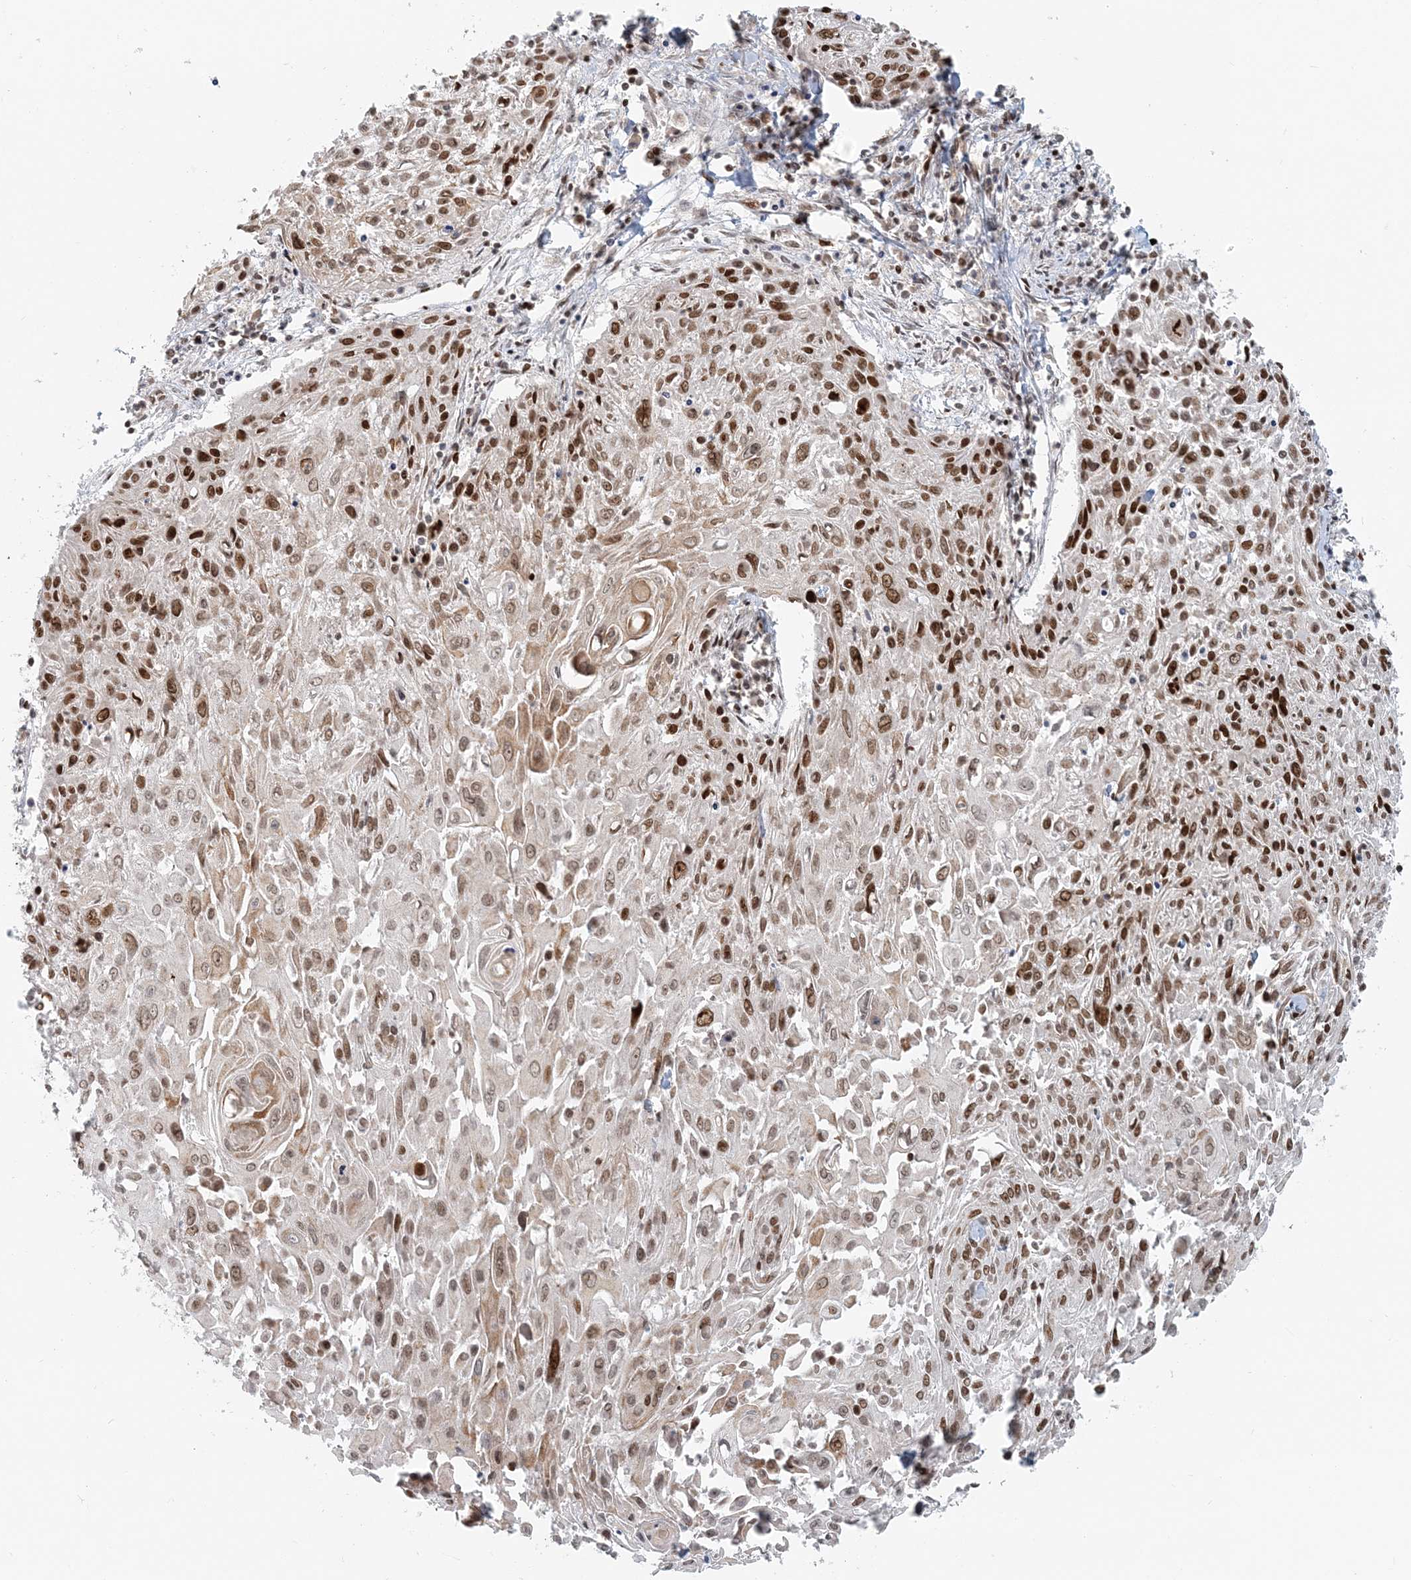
{"staining": {"intensity": "moderate", "quantity": ">75%", "location": "nuclear"}, "tissue": "cervical cancer", "cell_type": "Tumor cells", "image_type": "cancer", "snomed": [{"axis": "morphology", "description": "Squamous cell carcinoma, NOS"}, {"axis": "topography", "description": "Cervix"}], "caption": "A high-resolution micrograph shows immunohistochemistry staining of cervical cancer (squamous cell carcinoma), which displays moderate nuclear staining in about >75% of tumor cells. The staining was performed using DAB, with brown indicating positive protein expression. Nuclei are stained blue with hematoxylin.", "gene": "BAZ1B", "patient": {"sex": "female", "age": 51}}